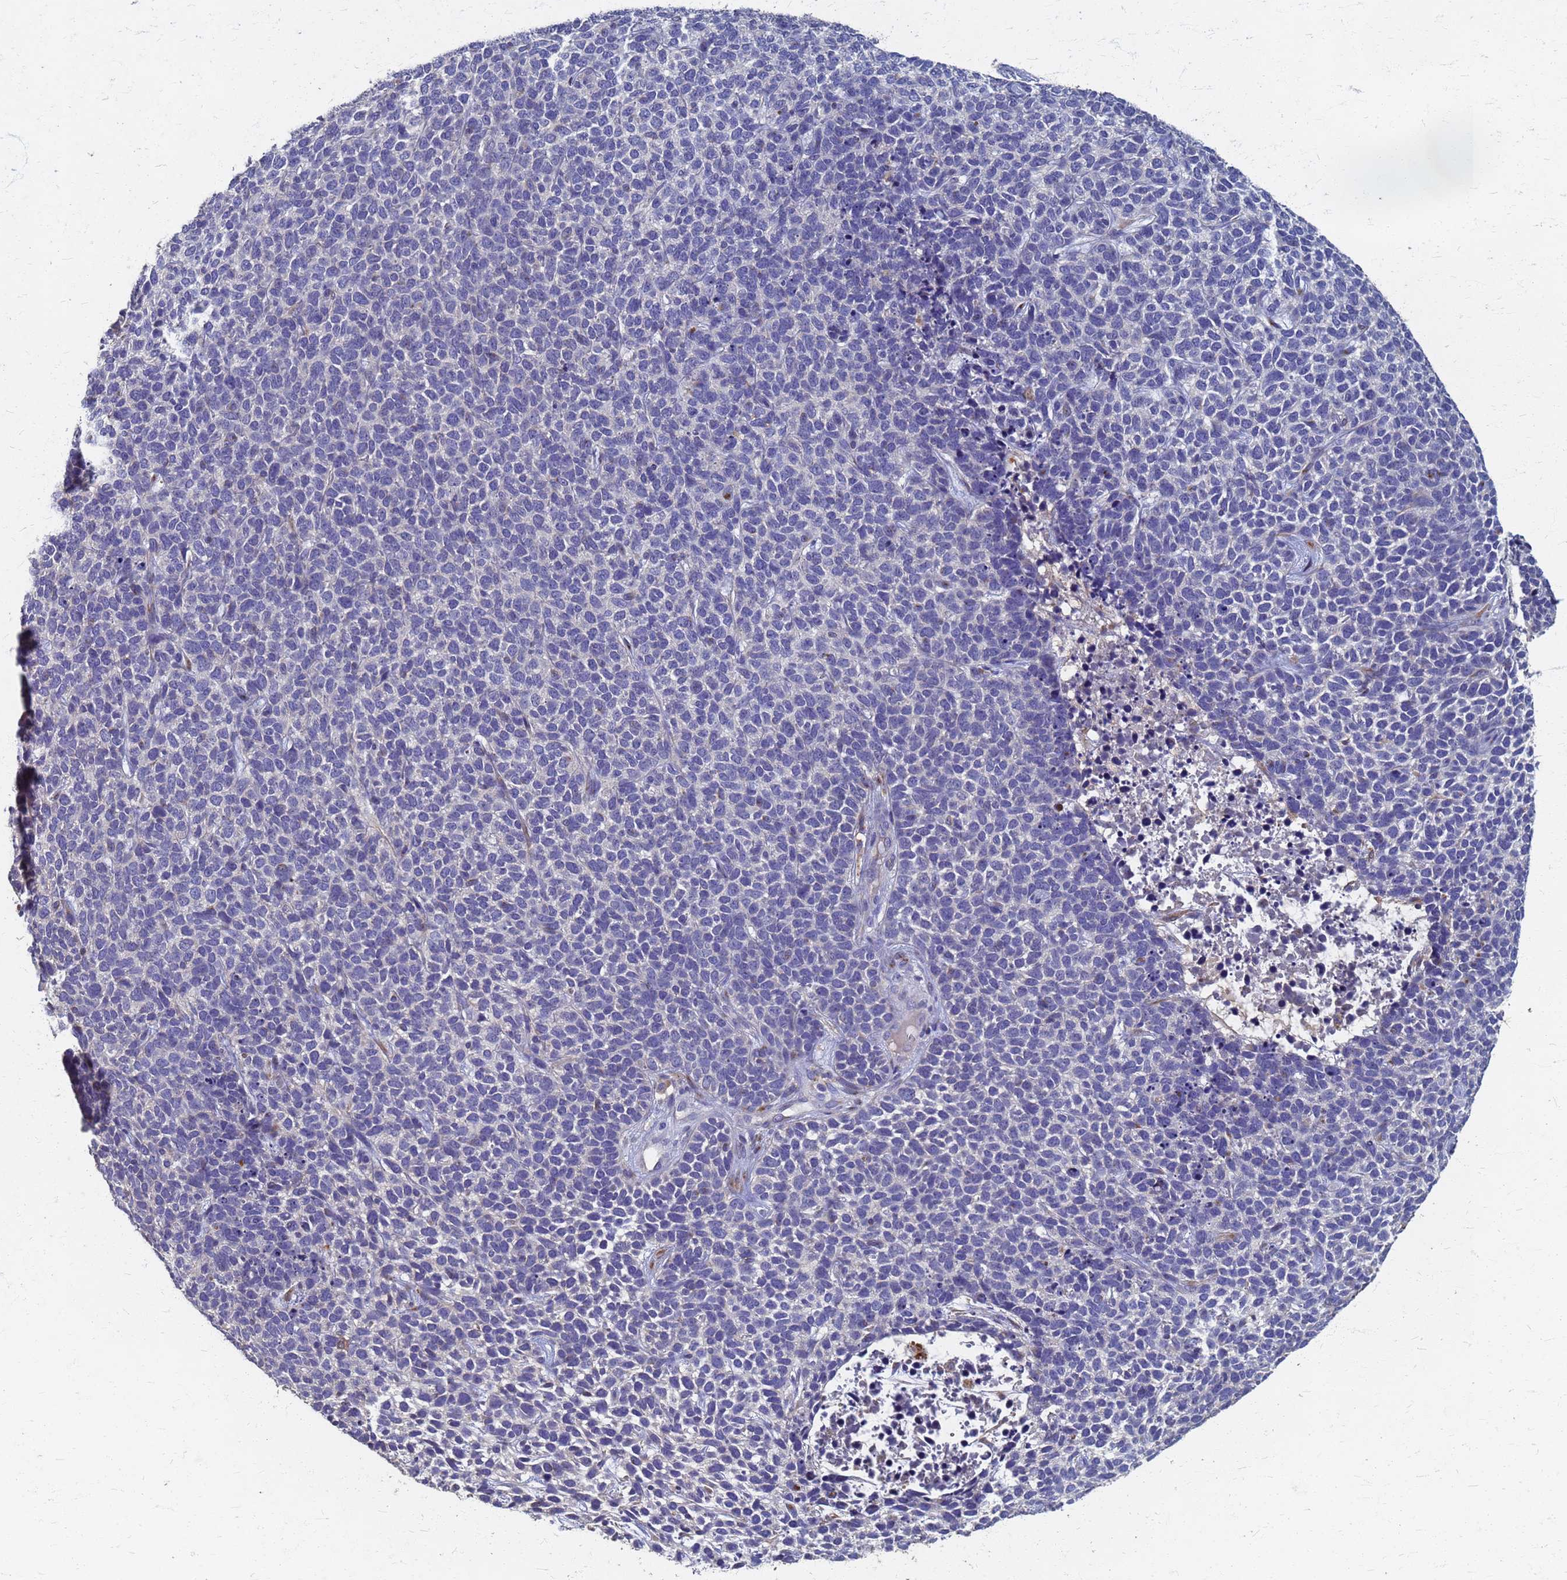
{"staining": {"intensity": "negative", "quantity": "none", "location": "none"}, "tissue": "skin cancer", "cell_type": "Tumor cells", "image_type": "cancer", "snomed": [{"axis": "morphology", "description": "Basal cell carcinoma"}, {"axis": "topography", "description": "Skin"}], "caption": "A micrograph of human skin basal cell carcinoma is negative for staining in tumor cells.", "gene": "KRCC1", "patient": {"sex": "female", "age": 84}}